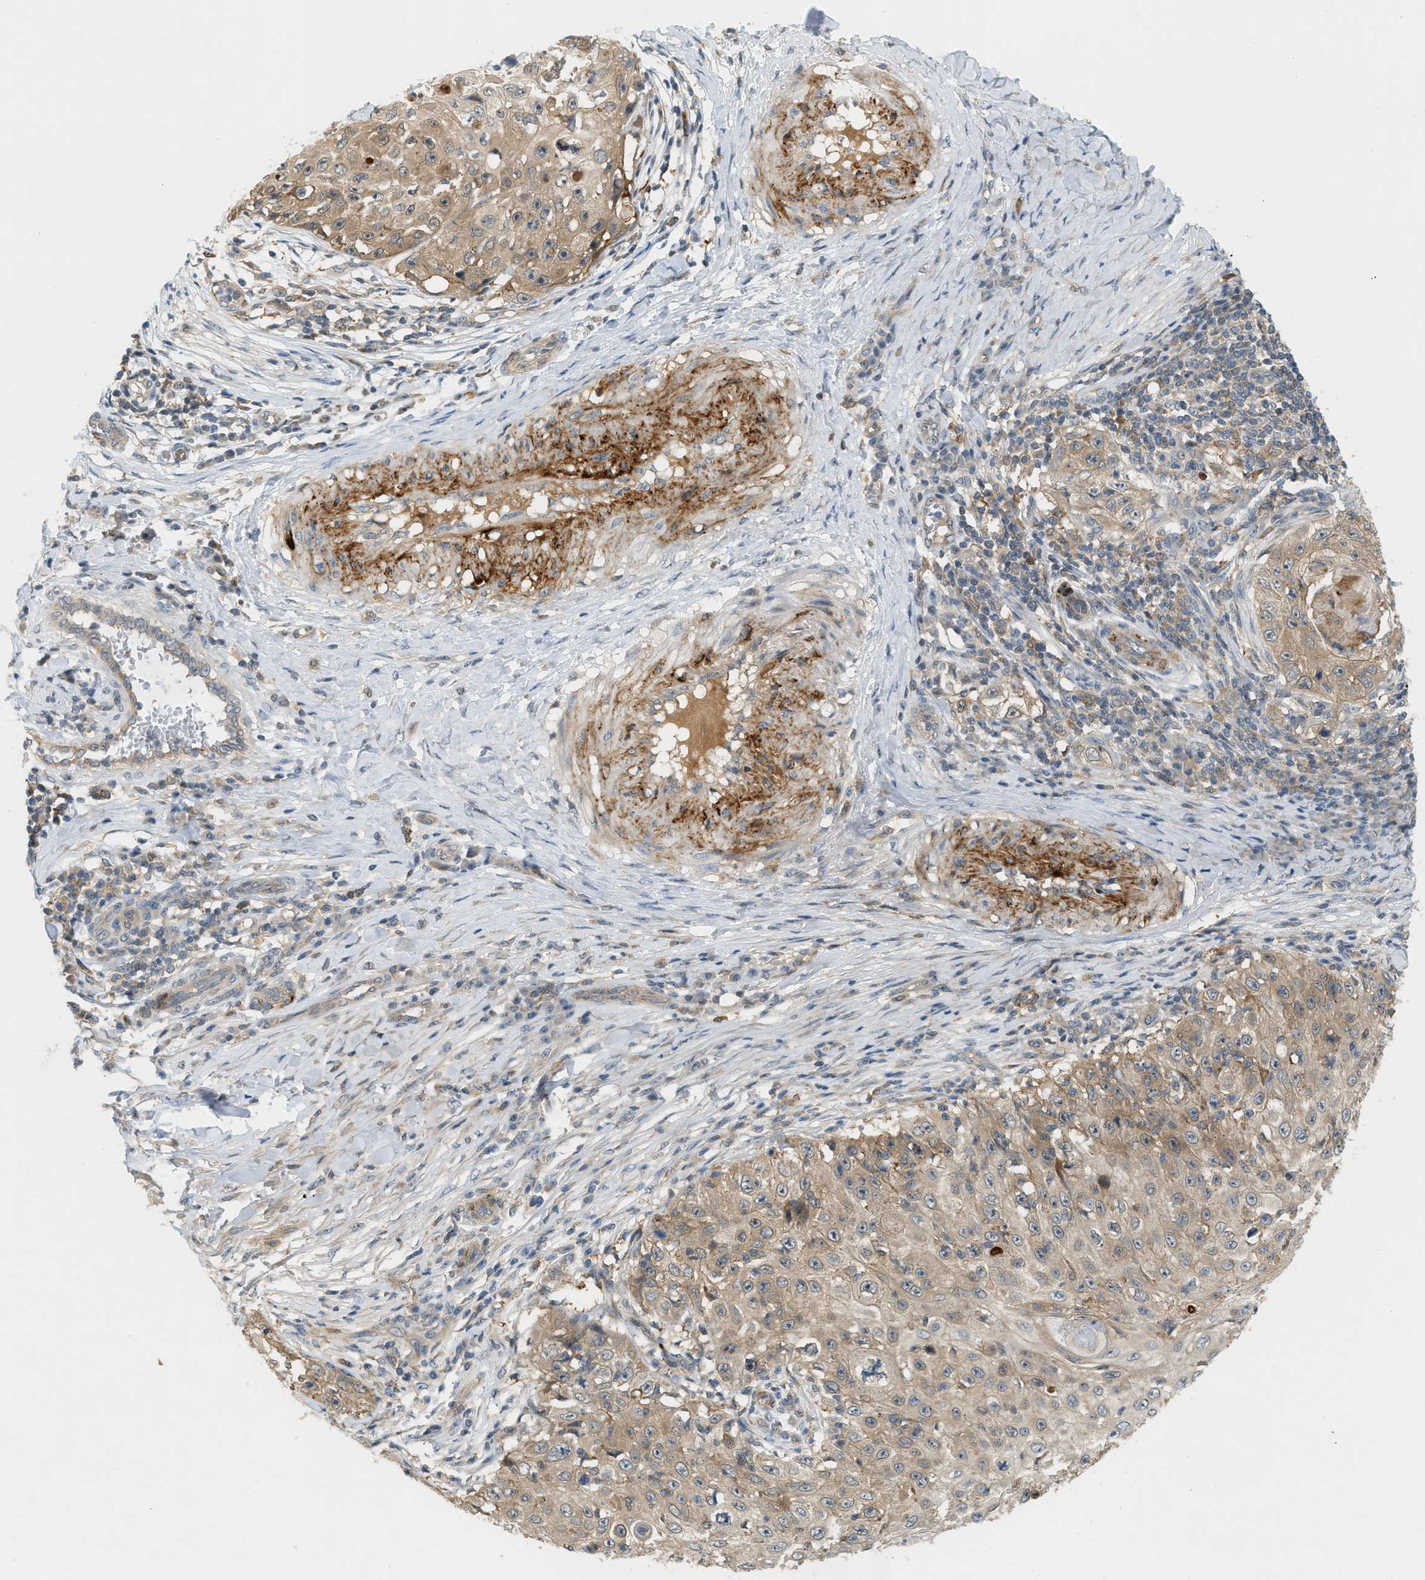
{"staining": {"intensity": "weak", "quantity": ">75%", "location": "cytoplasmic/membranous"}, "tissue": "skin cancer", "cell_type": "Tumor cells", "image_type": "cancer", "snomed": [{"axis": "morphology", "description": "Squamous cell carcinoma, NOS"}, {"axis": "topography", "description": "Skin"}], "caption": "The image exhibits immunohistochemical staining of squamous cell carcinoma (skin). There is weak cytoplasmic/membranous expression is seen in about >75% of tumor cells. (DAB (3,3'-diaminobenzidine) = brown stain, brightfield microscopy at high magnification).", "gene": "PDCL3", "patient": {"sex": "male", "age": 86}}